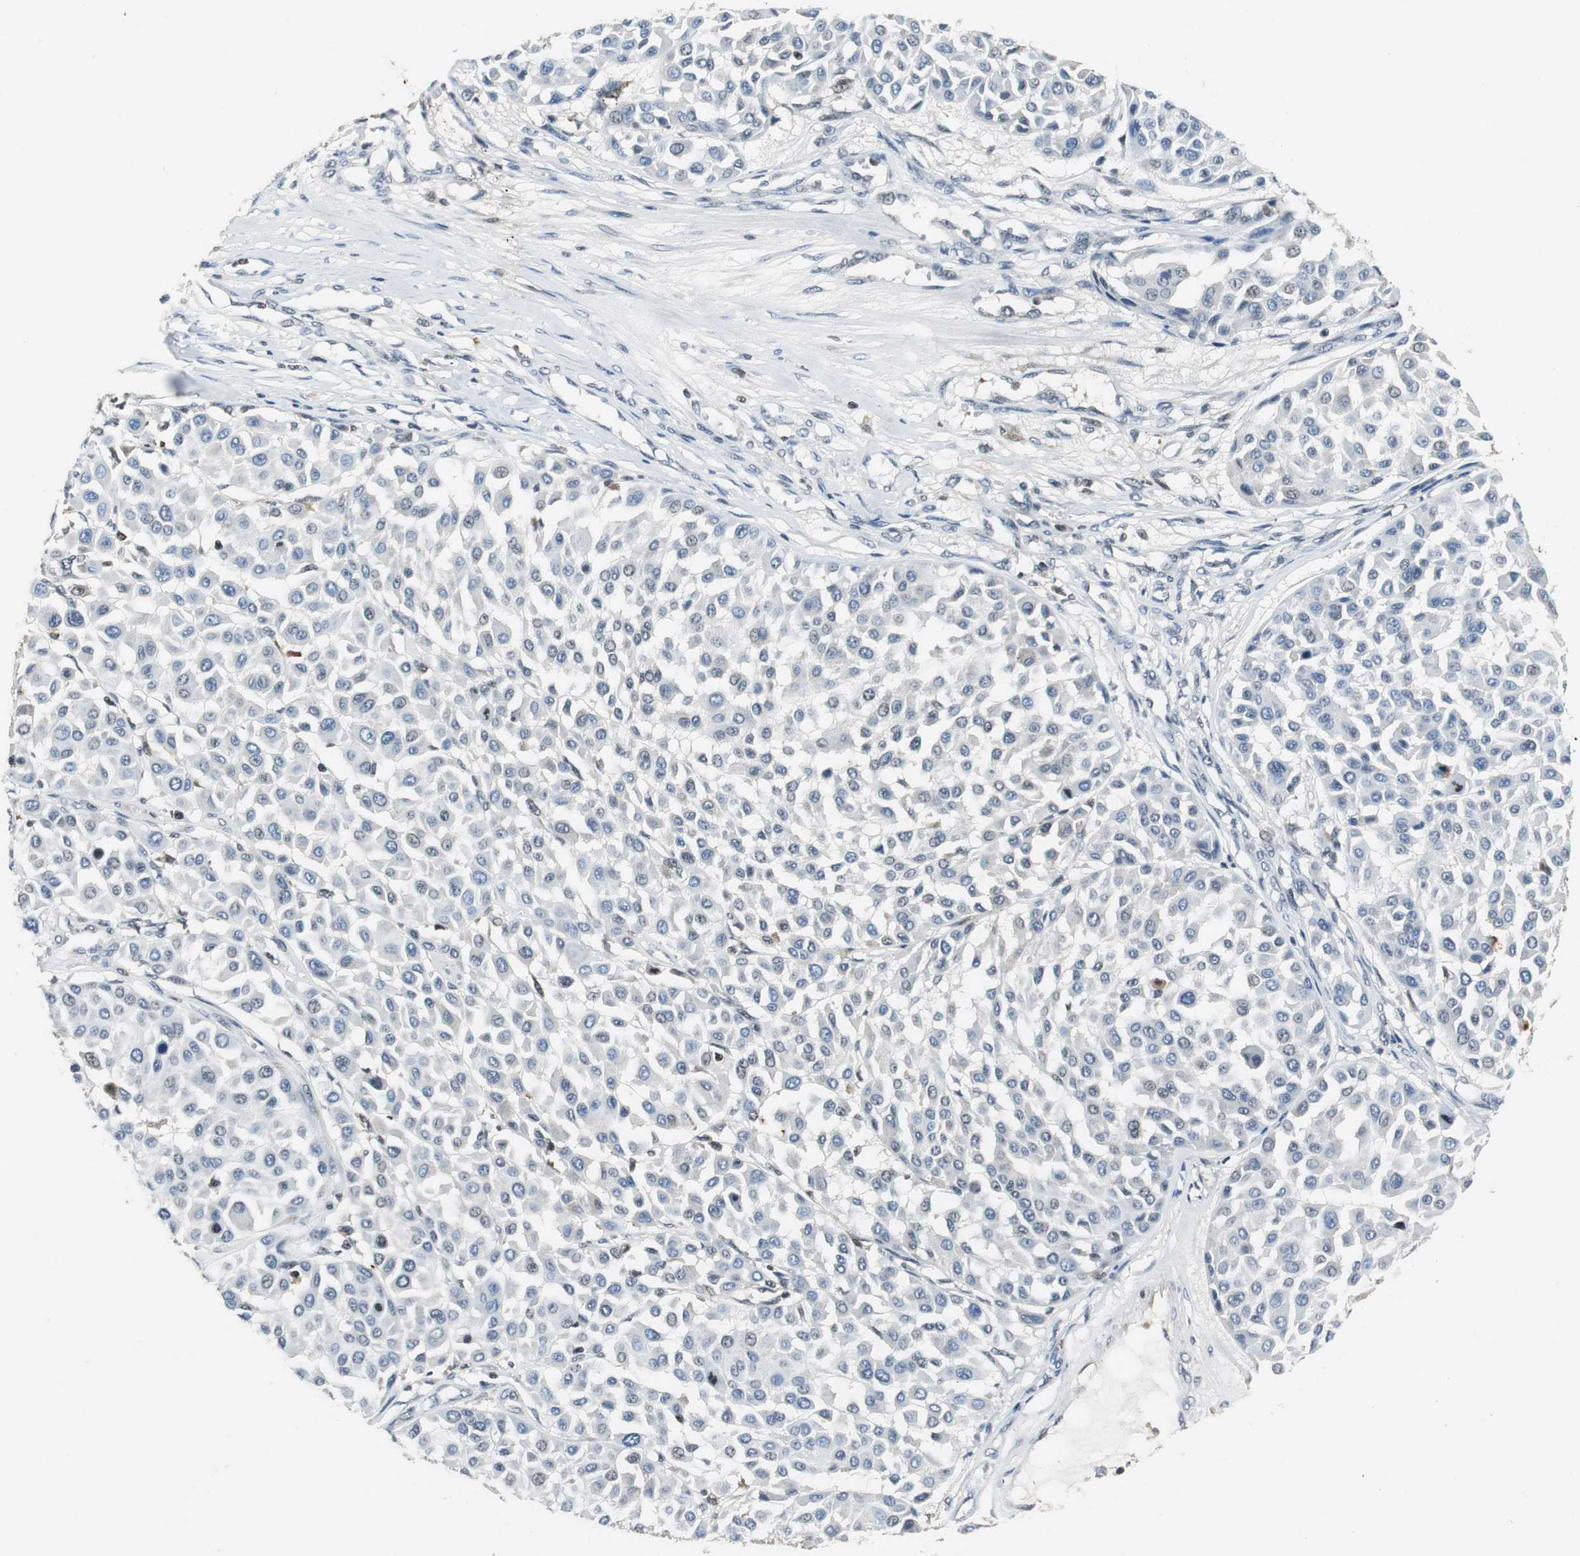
{"staining": {"intensity": "weak", "quantity": "<25%", "location": "nuclear"}, "tissue": "melanoma", "cell_type": "Tumor cells", "image_type": "cancer", "snomed": [{"axis": "morphology", "description": "Malignant melanoma, Metastatic site"}, {"axis": "topography", "description": "Soft tissue"}], "caption": "Malignant melanoma (metastatic site) was stained to show a protein in brown. There is no significant staining in tumor cells.", "gene": "ORM1", "patient": {"sex": "male", "age": 41}}